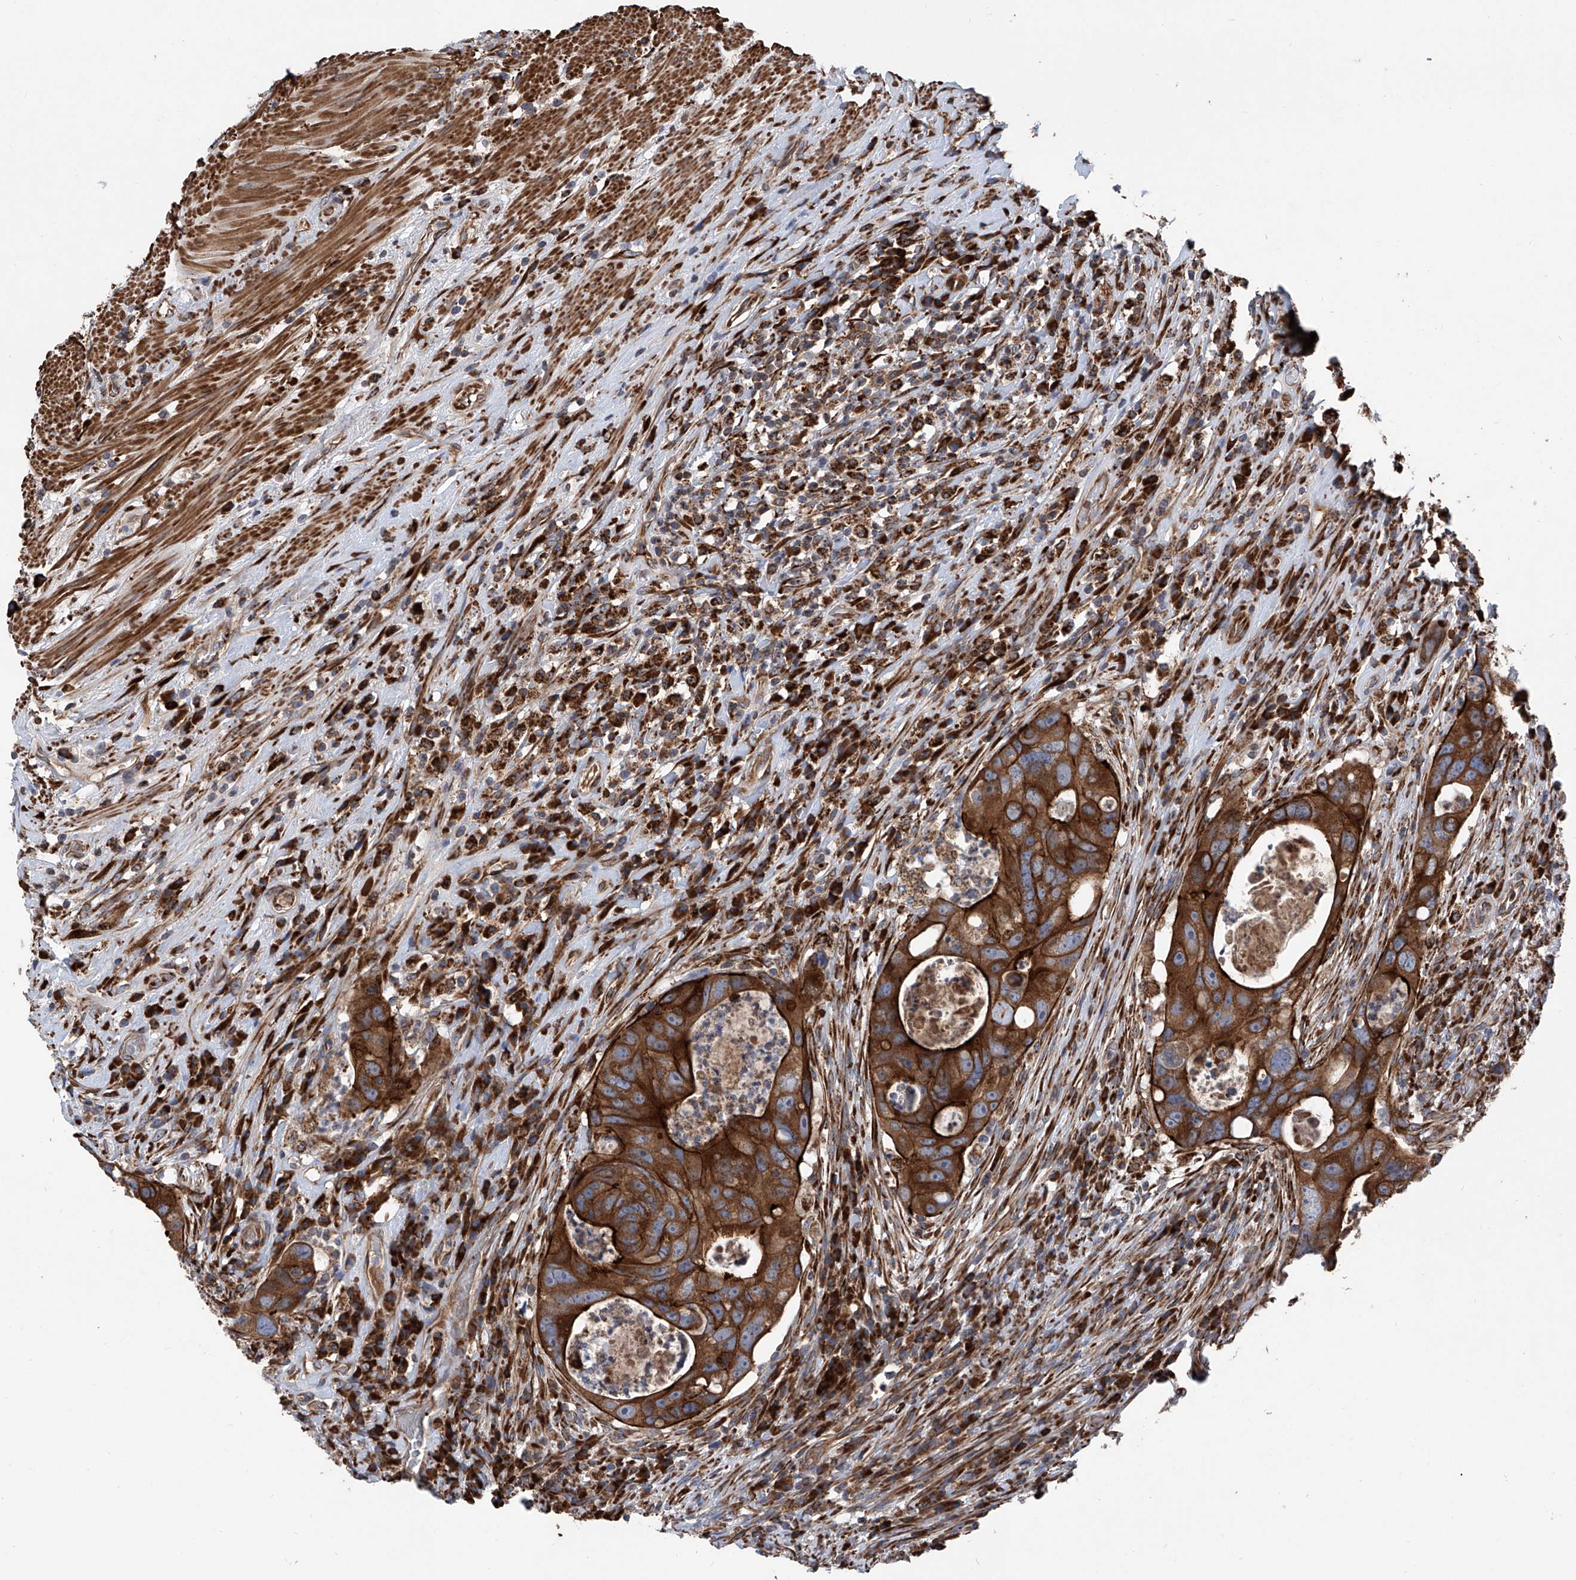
{"staining": {"intensity": "strong", "quantity": ">75%", "location": "cytoplasmic/membranous"}, "tissue": "colorectal cancer", "cell_type": "Tumor cells", "image_type": "cancer", "snomed": [{"axis": "morphology", "description": "Adenocarcinoma, NOS"}, {"axis": "topography", "description": "Rectum"}], "caption": "Immunohistochemical staining of colorectal cancer exhibits strong cytoplasmic/membranous protein positivity in about >75% of tumor cells. (Brightfield microscopy of DAB IHC at high magnification).", "gene": "ASCC3", "patient": {"sex": "male", "age": 59}}